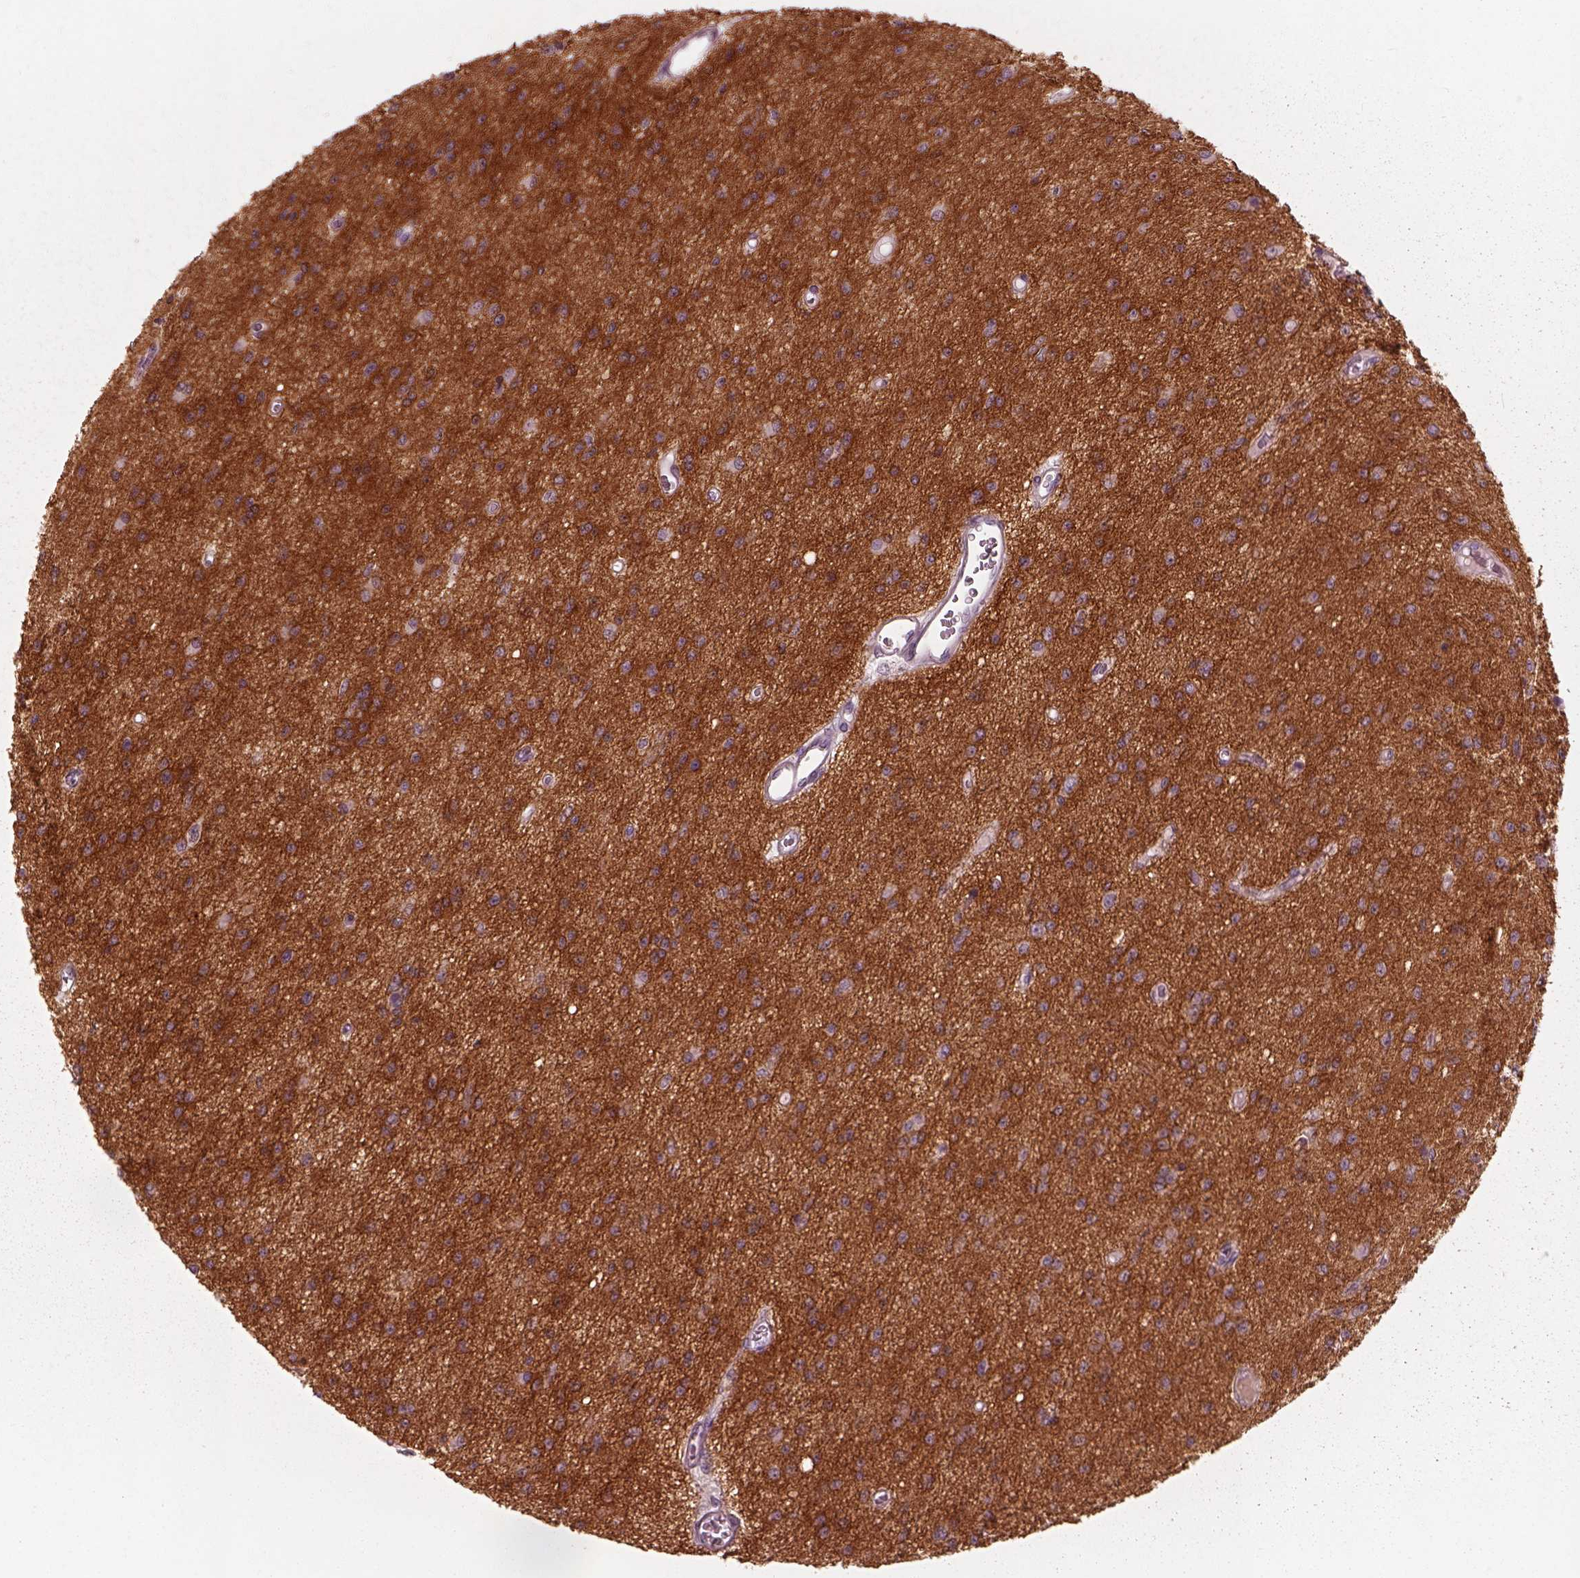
{"staining": {"intensity": "moderate", "quantity": ">75%", "location": "cytoplasmic/membranous"}, "tissue": "glioma", "cell_type": "Tumor cells", "image_type": "cancer", "snomed": [{"axis": "morphology", "description": "Glioma, malignant, Low grade"}, {"axis": "topography", "description": "Brain"}], "caption": "Glioma stained for a protein (brown) shows moderate cytoplasmic/membranous positive positivity in about >75% of tumor cells.", "gene": "CADM2", "patient": {"sex": "female", "age": 45}}